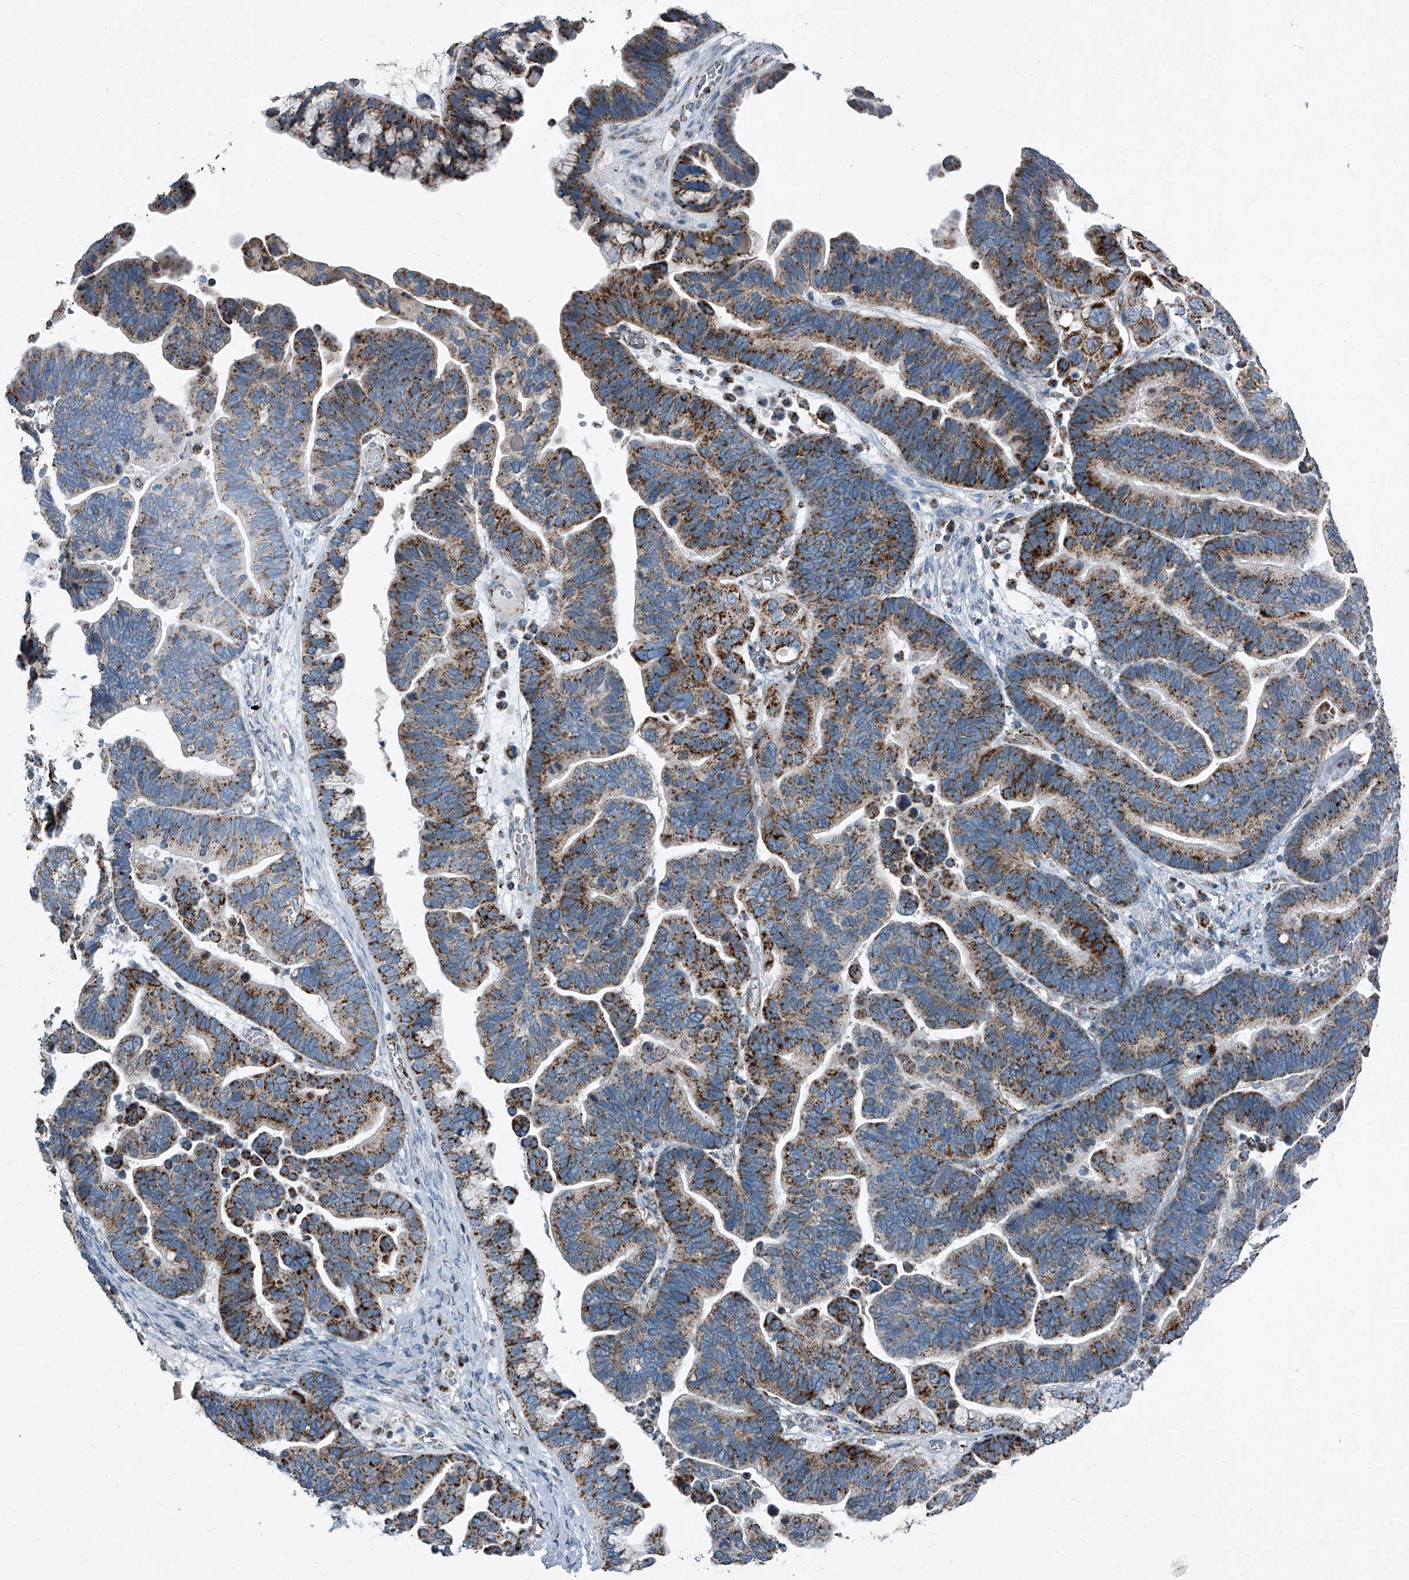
{"staining": {"intensity": "strong", "quantity": "25%-75%", "location": "cytoplasmic/membranous"}, "tissue": "ovarian cancer", "cell_type": "Tumor cells", "image_type": "cancer", "snomed": [{"axis": "morphology", "description": "Cystadenocarcinoma, serous, NOS"}, {"axis": "topography", "description": "Ovary"}], "caption": "Immunohistochemical staining of serous cystadenocarcinoma (ovarian) displays high levels of strong cytoplasmic/membranous staining in about 25%-75% of tumor cells.", "gene": "CHRNA7", "patient": {"sex": "female", "age": 56}}